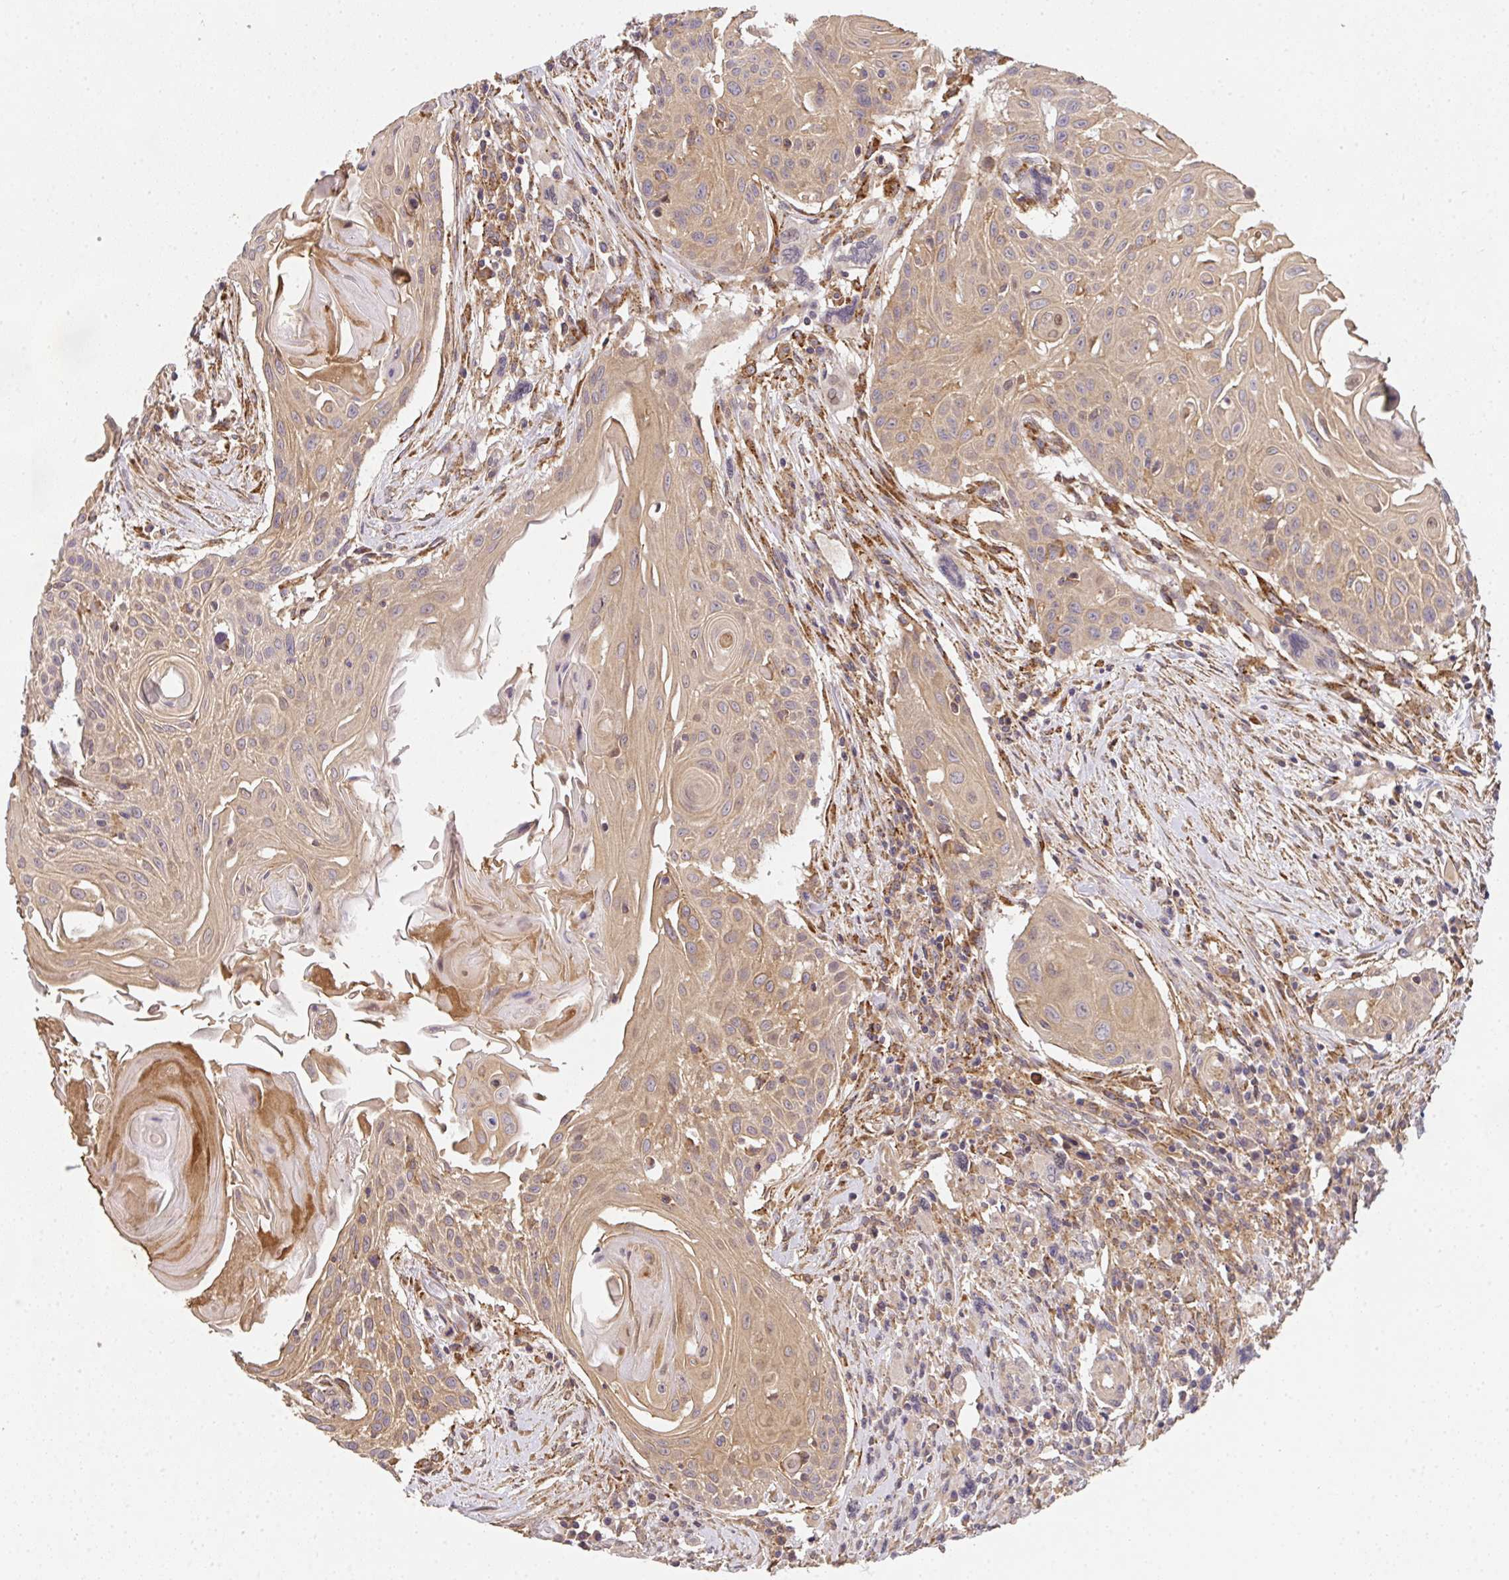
{"staining": {"intensity": "moderate", "quantity": ">75%", "location": "cytoplasmic/membranous"}, "tissue": "head and neck cancer", "cell_type": "Tumor cells", "image_type": "cancer", "snomed": [{"axis": "morphology", "description": "Squamous cell carcinoma, NOS"}, {"axis": "topography", "description": "Lymph node"}, {"axis": "topography", "description": "Salivary gland"}, {"axis": "topography", "description": "Head-Neck"}], "caption": "The image reveals a brown stain indicating the presence of a protein in the cytoplasmic/membranous of tumor cells in squamous cell carcinoma (head and neck).", "gene": "EEF1AKMT1", "patient": {"sex": "female", "age": 74}}